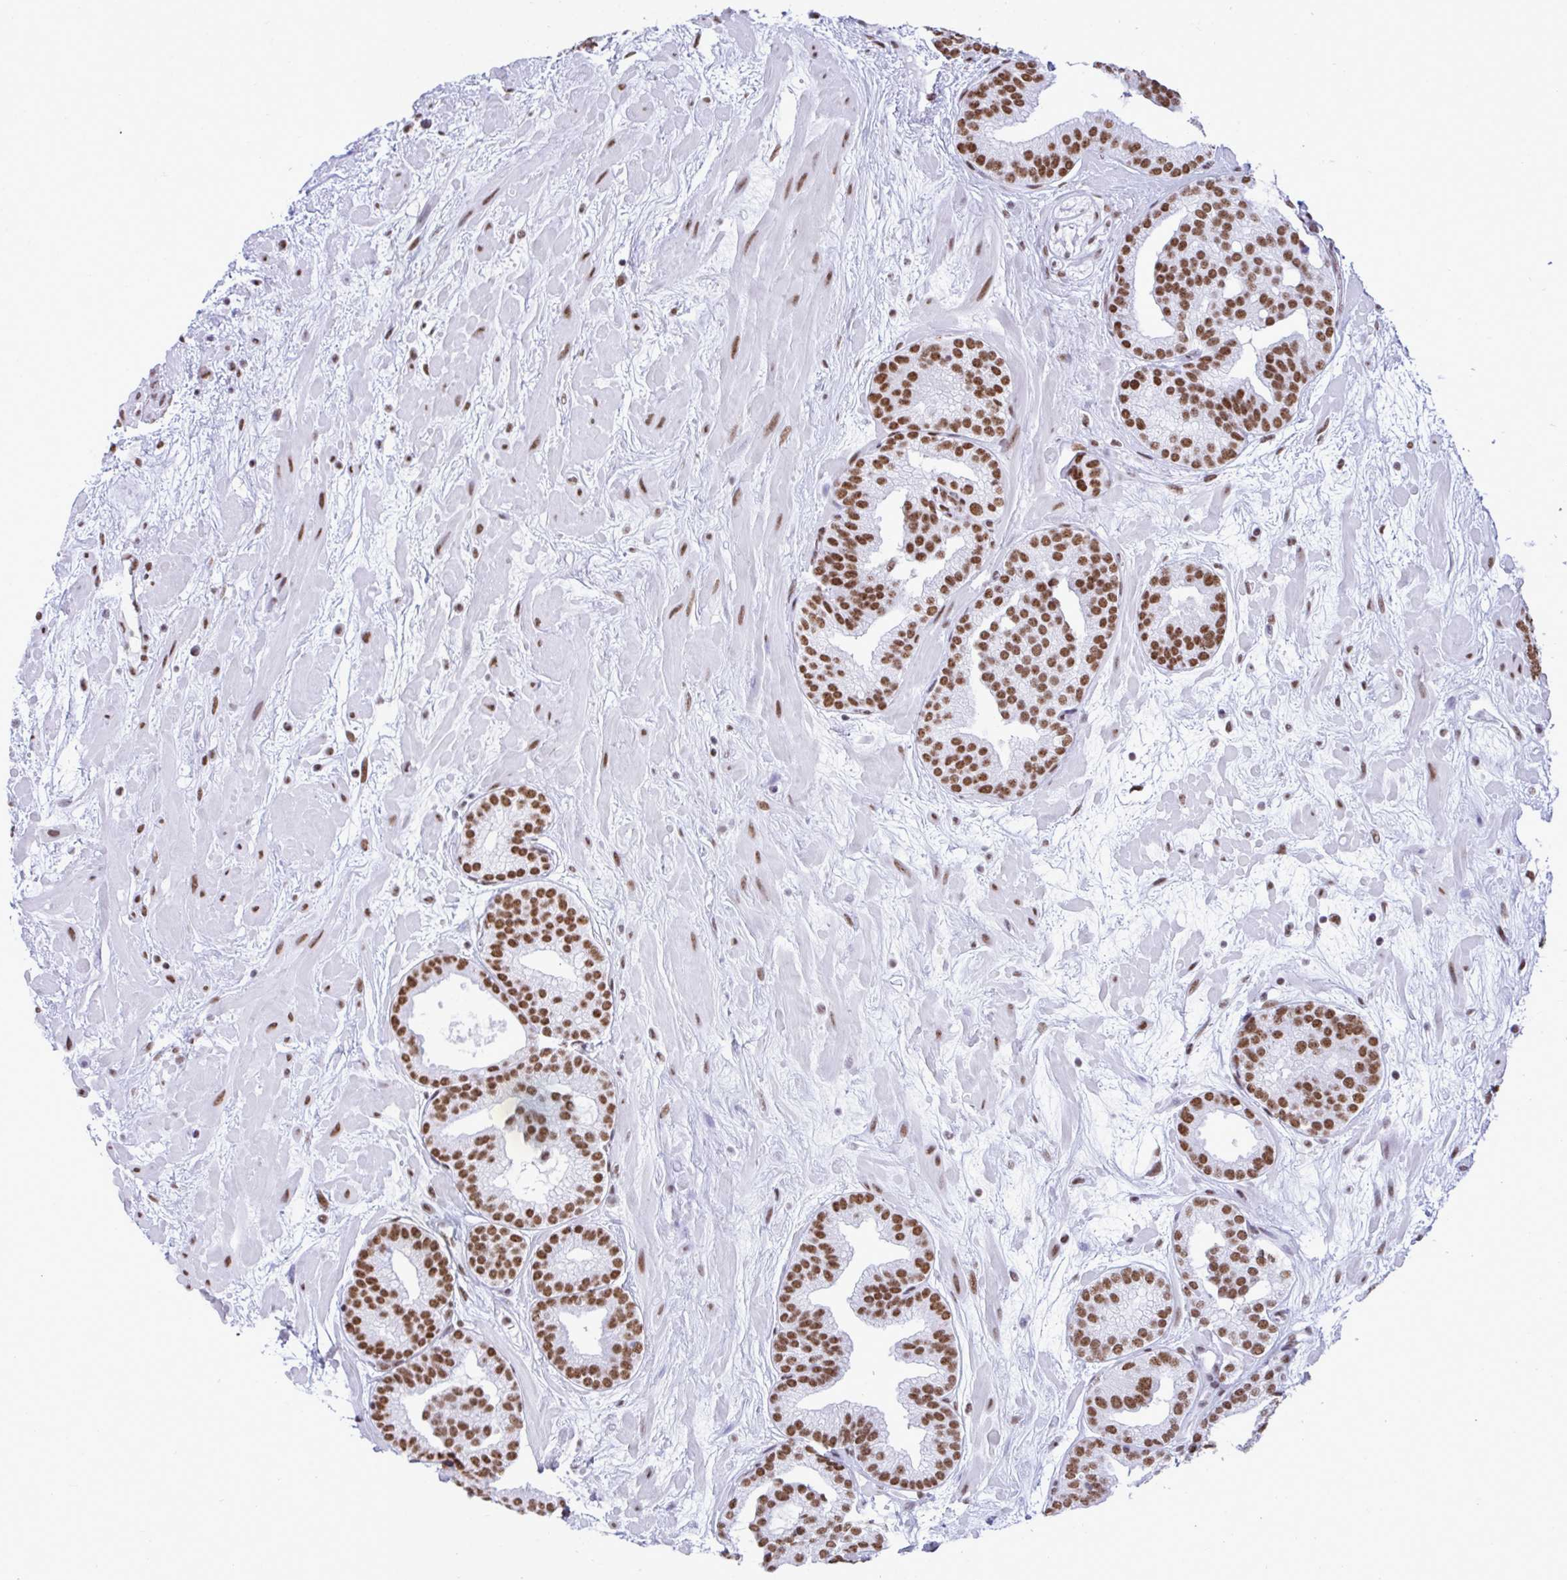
{"staining": {"intensity": "moderate", "quantity": ">75%", "location": "nuclear"}, "tissue": "prostate cancer", "cell_type": "Tumor cells", "image_type": "cancer", "snomed": [{"axis": "morphology", "description": "Adenocarcinoma, High grade"}, {"axis": "topography", "description": "Prostate"}], "caption": "This image shows immunohistochemistry staining of prostate cancer, with medium moderate nuclear expression in about >75% of tumor cells.", "gene": "DDX52", "patient": {"sex": "male", "age": 66}}